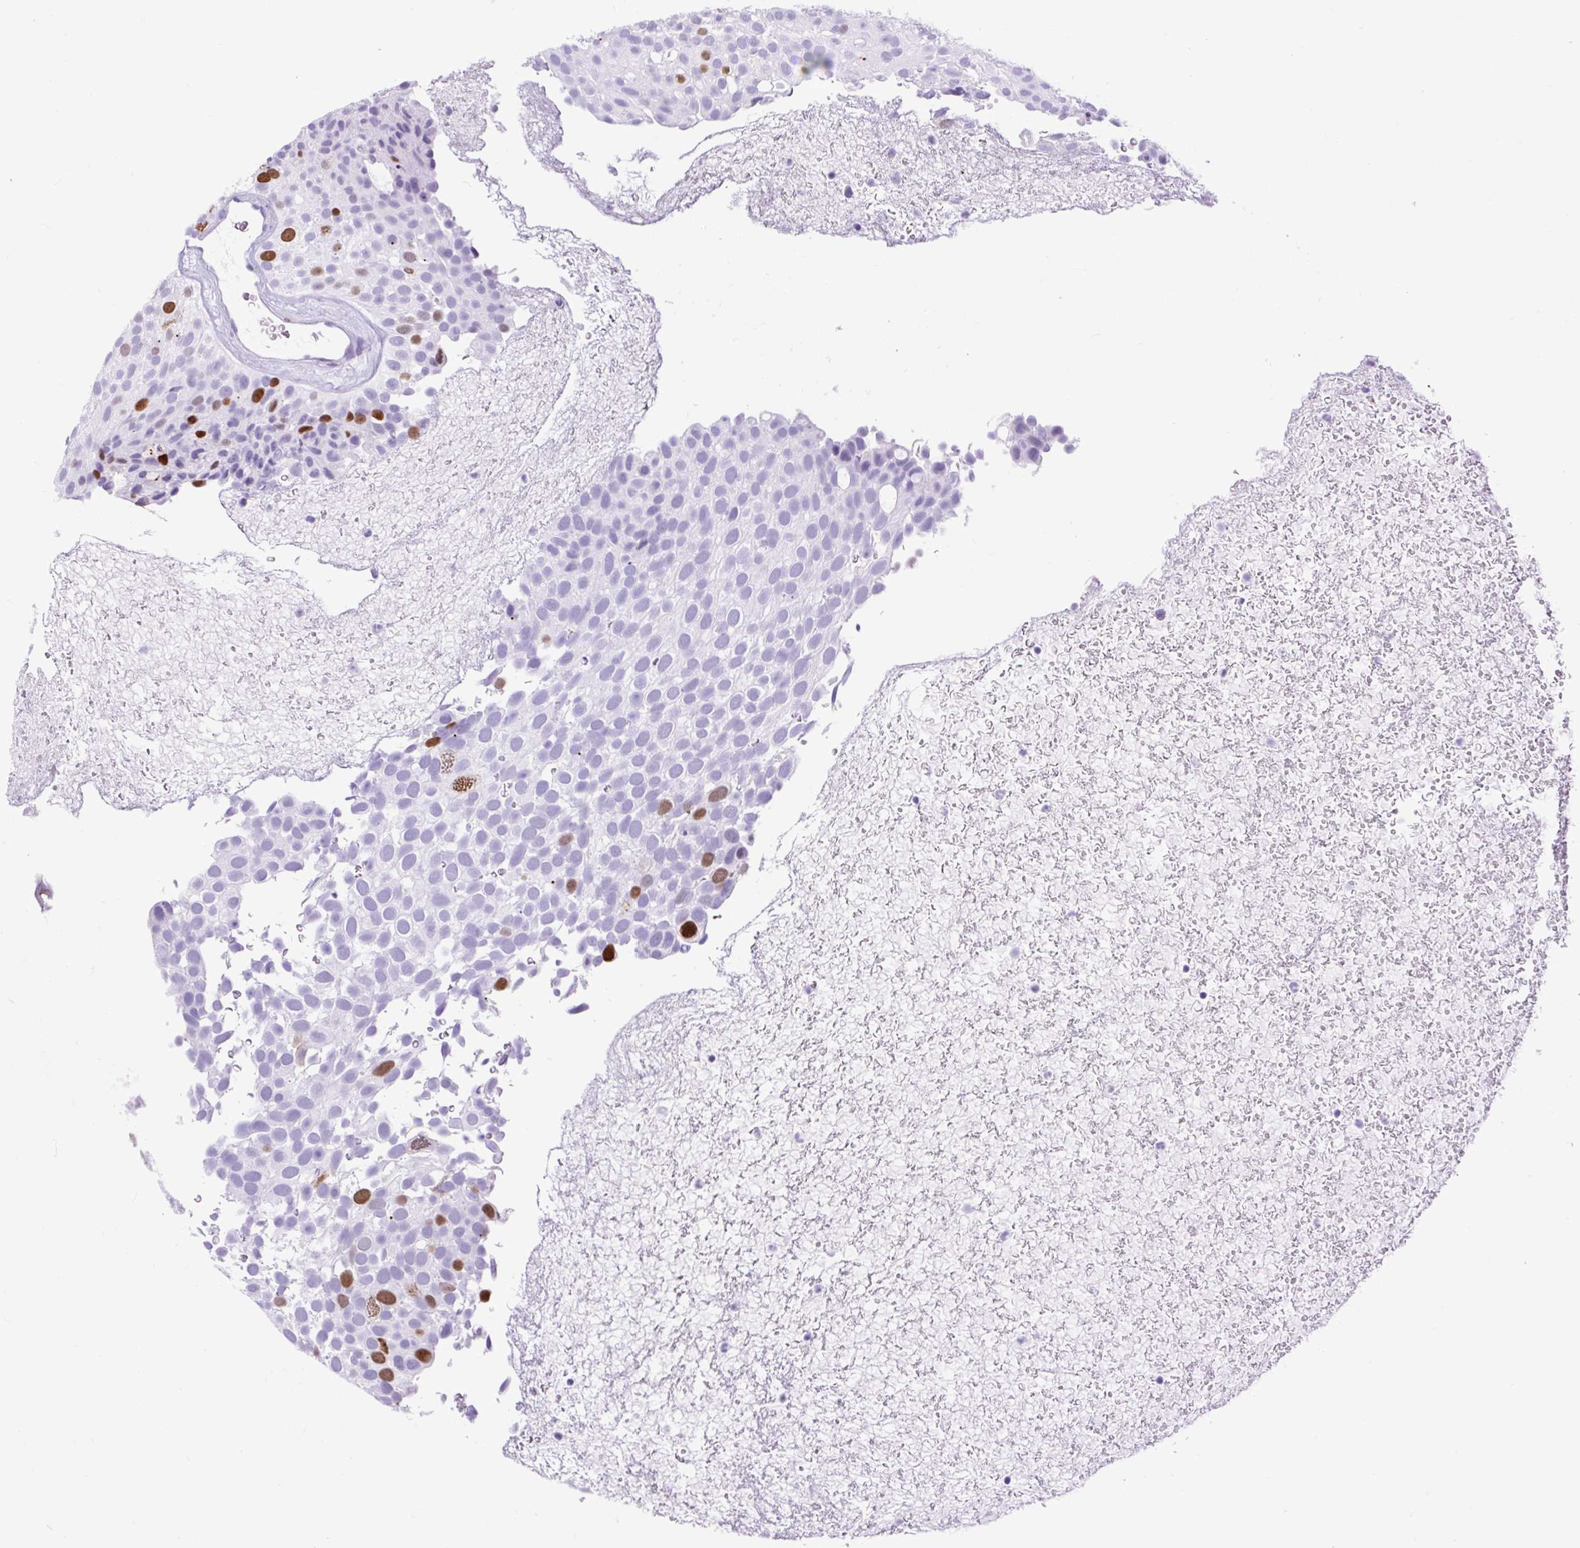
{"staining": {"intensity": "strong", "quantity": "<25%", "location": "nuclear"}, "tissue": "urothelial cancer", "cell_type": "Tumor cells", "image_type": "cancer", "snomed": [{"axis": "morphology", "description": "Urothelial carcinoma, Low grade"}, {"axis": "topography", "description": "Urinary bladder"}], "caption": "The histopathology image shows staining of urothelial cancer, revealing strong nuclear protein staining (brown color) within tumor cells.", "gene": "RACGAP1", "patient": {"sex": "male", "age": 78}}